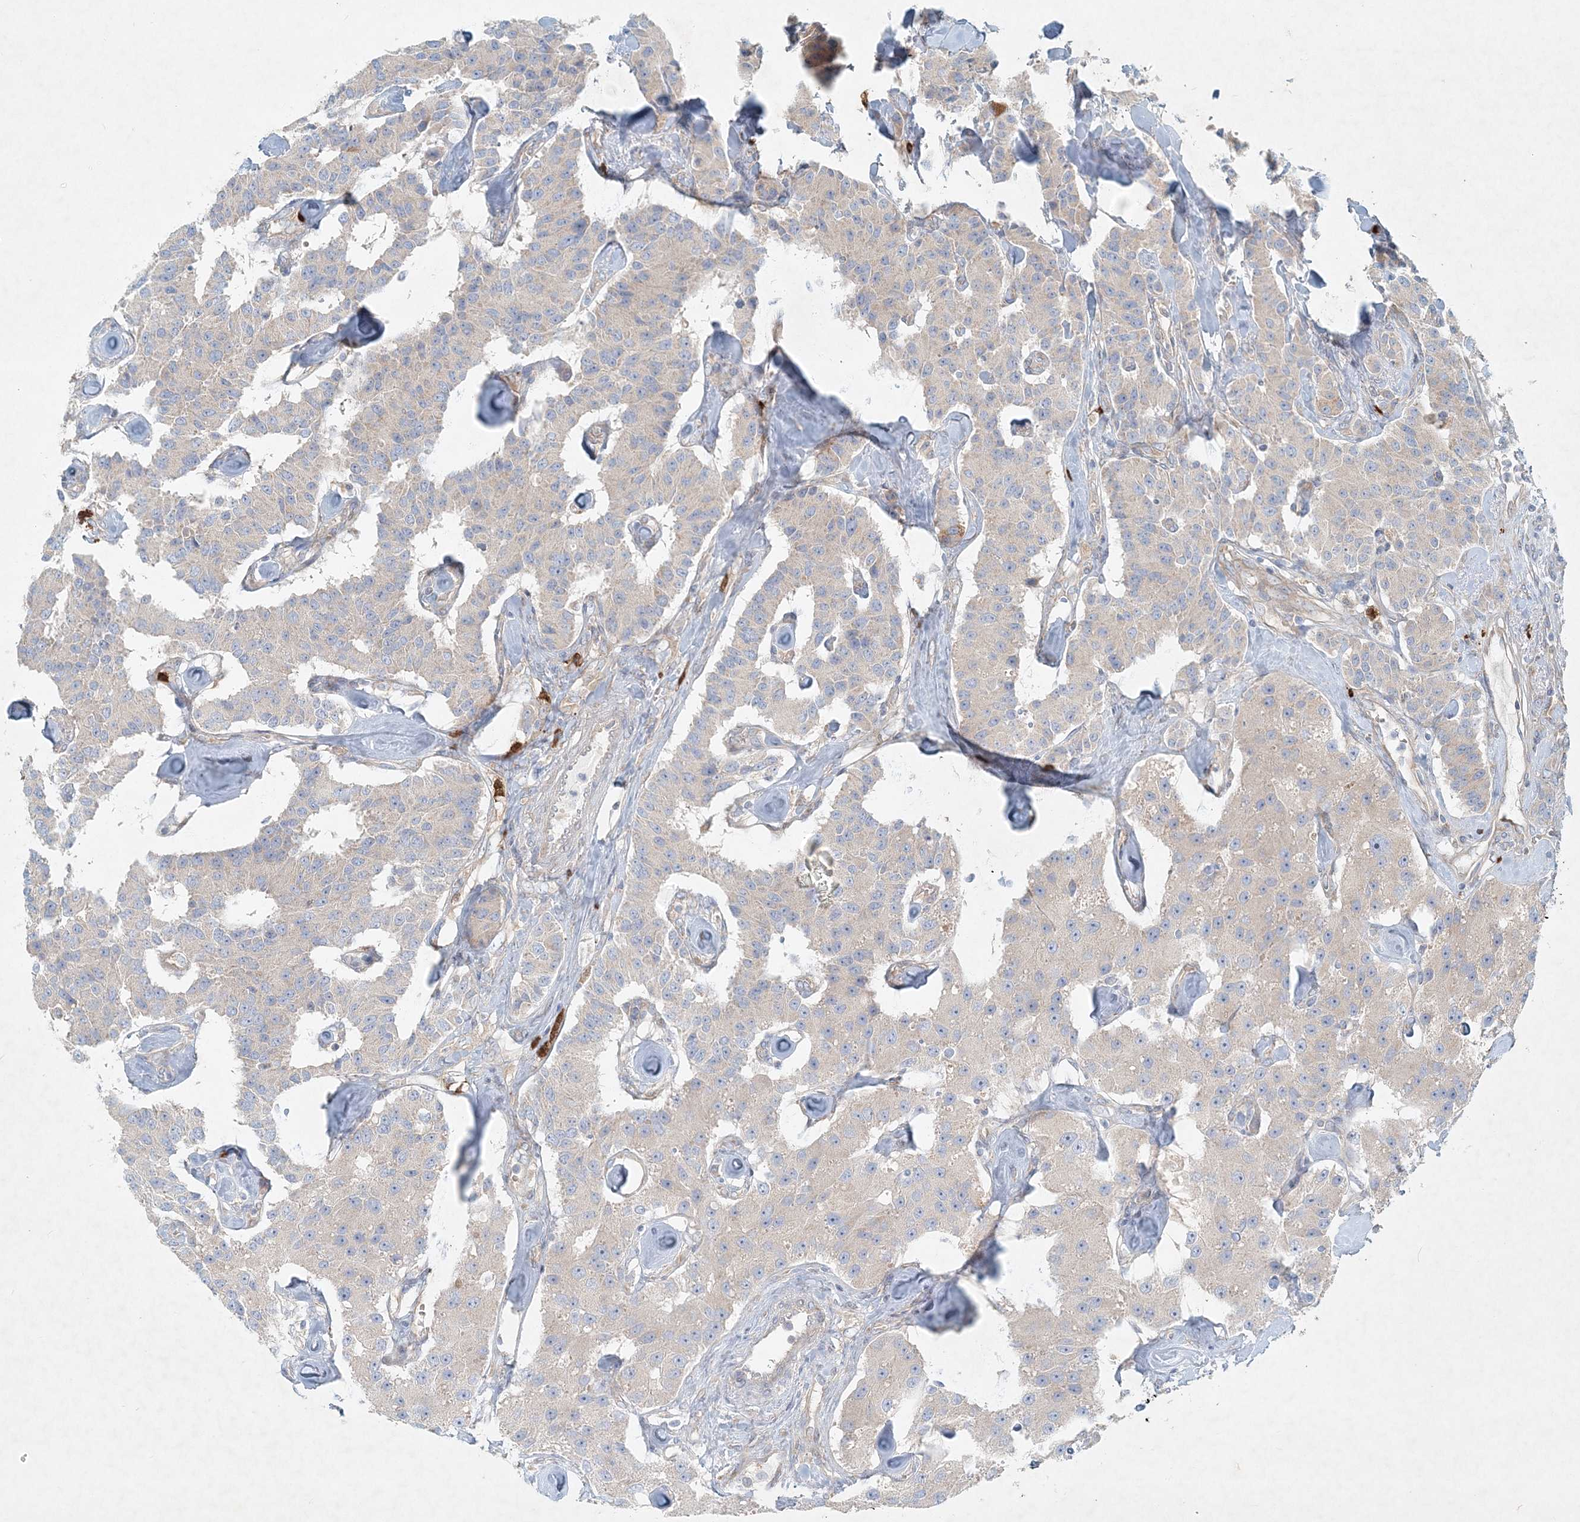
{"staining": {"intensity": "weak", "quantity": "<25%", "location": "cytoplasmic/membranous"}, "tissue": "carcinoid", "cell_type": "Tumor cells", "image_type": "cancer", "snomed": [{"axis": "morphology", "description": "Carcinoid, malignant, NOS"}, {"axis": "topography", "description": "Pancreas"}], "caption": "Immunohistochemistry (IHC) micrograph of carcinoid (malignant) stained for a protein (brown), which displays no positivity in tumor cells.", "gene": "STK11IP", "patient": {"sex": "male", "age": 41}}